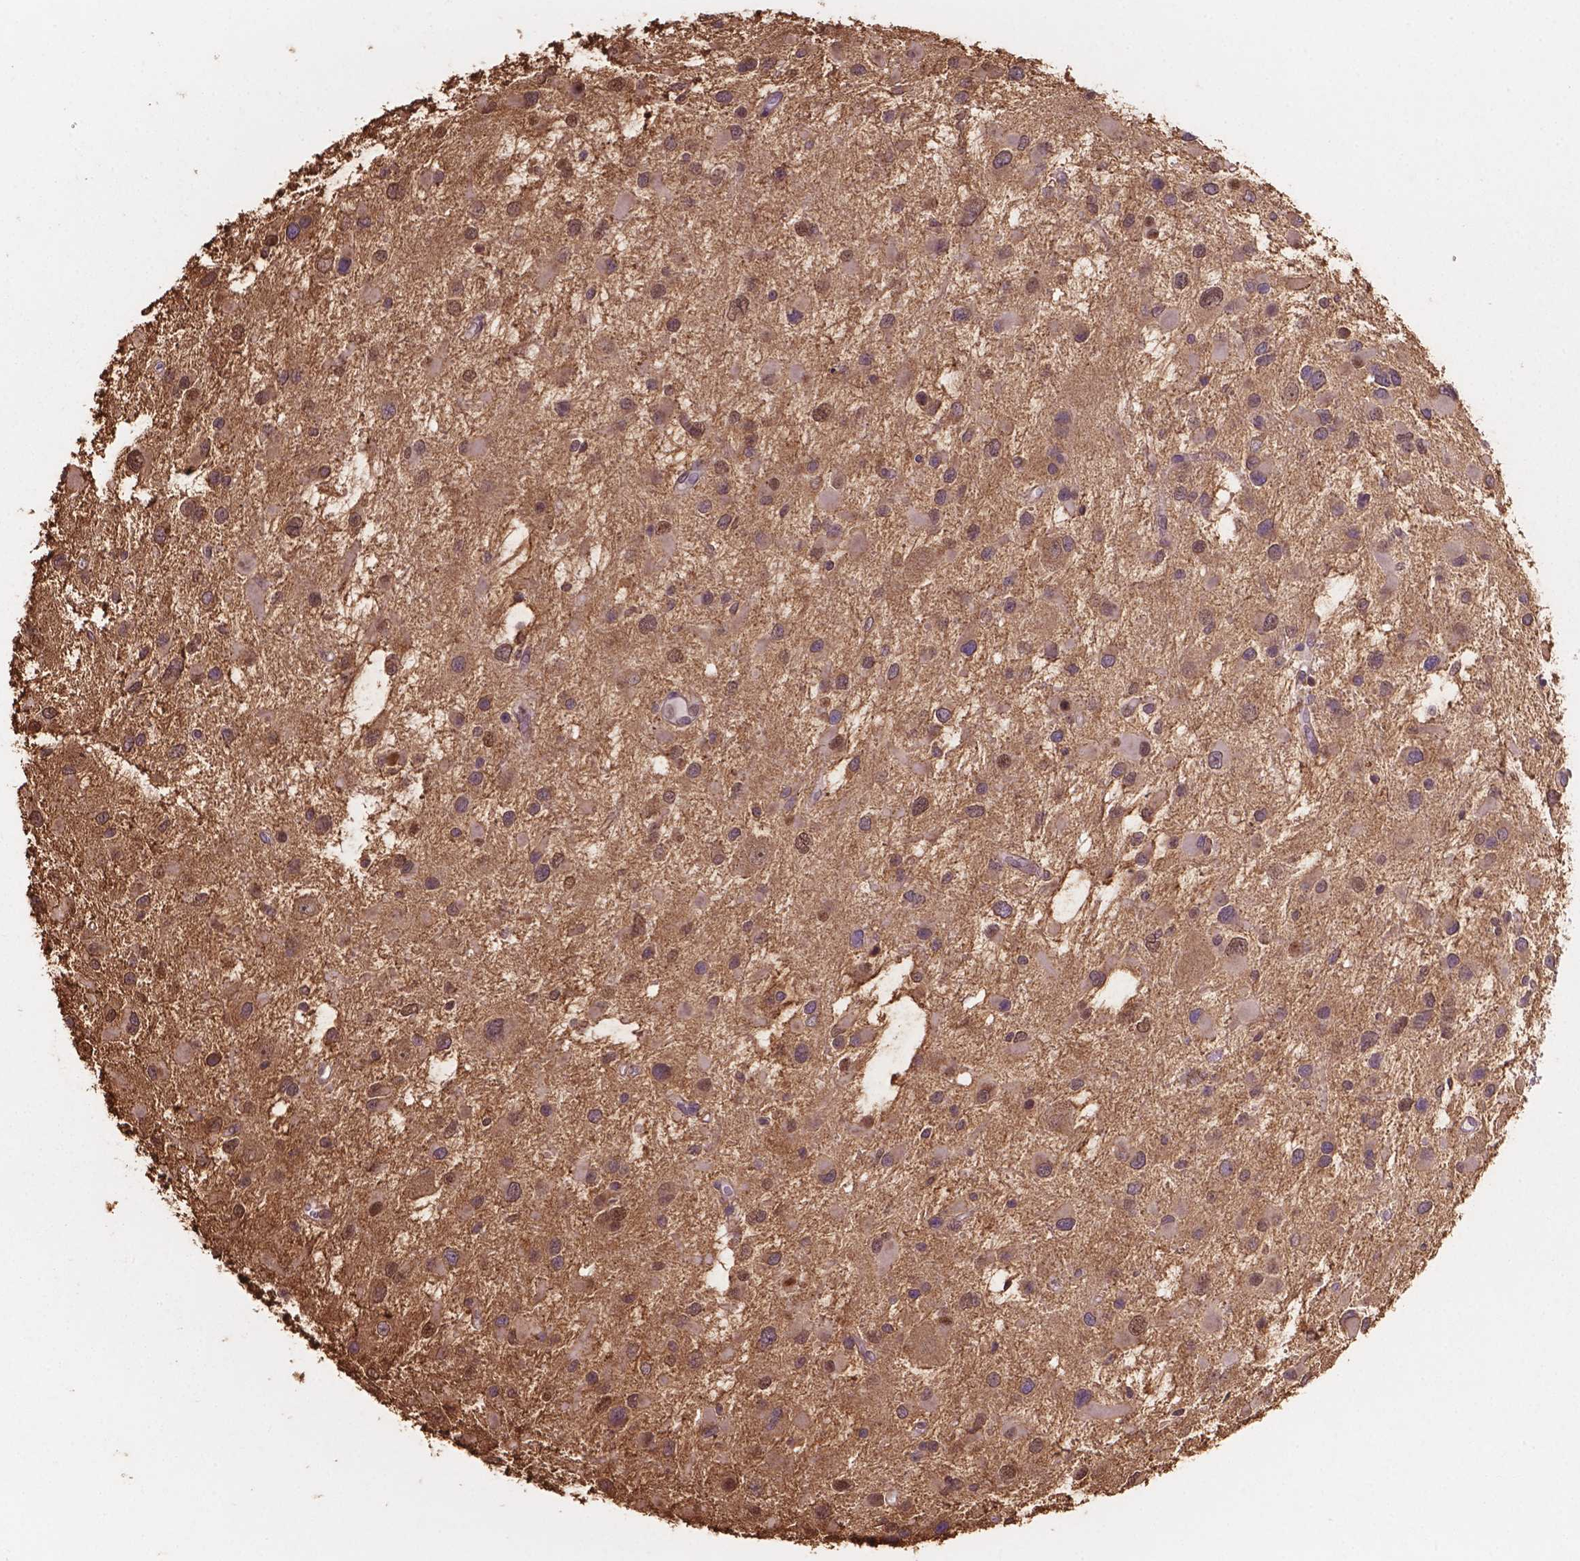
{"staining": {"intensity": "weak", "quantity": "25%-75%", "location": "cytoplasmic/membranous"}, "tissue": "glioma", "cell_type": "Tumor cells", "image_type": "cancer", "snomed": [{"axis": "morphology", "description": "Glioma, malignant, Low grade"}, {"axis": "topography", "description": "Brain"}], "caption": "Glioma stained for a protein (brown) demonstrates weak cytoplasmic/membranous positive positivity in approximately 25%-75% of tumor cells.", "gene": "MKRN2OS", "patient": {"sex": "female", "age": 32}}